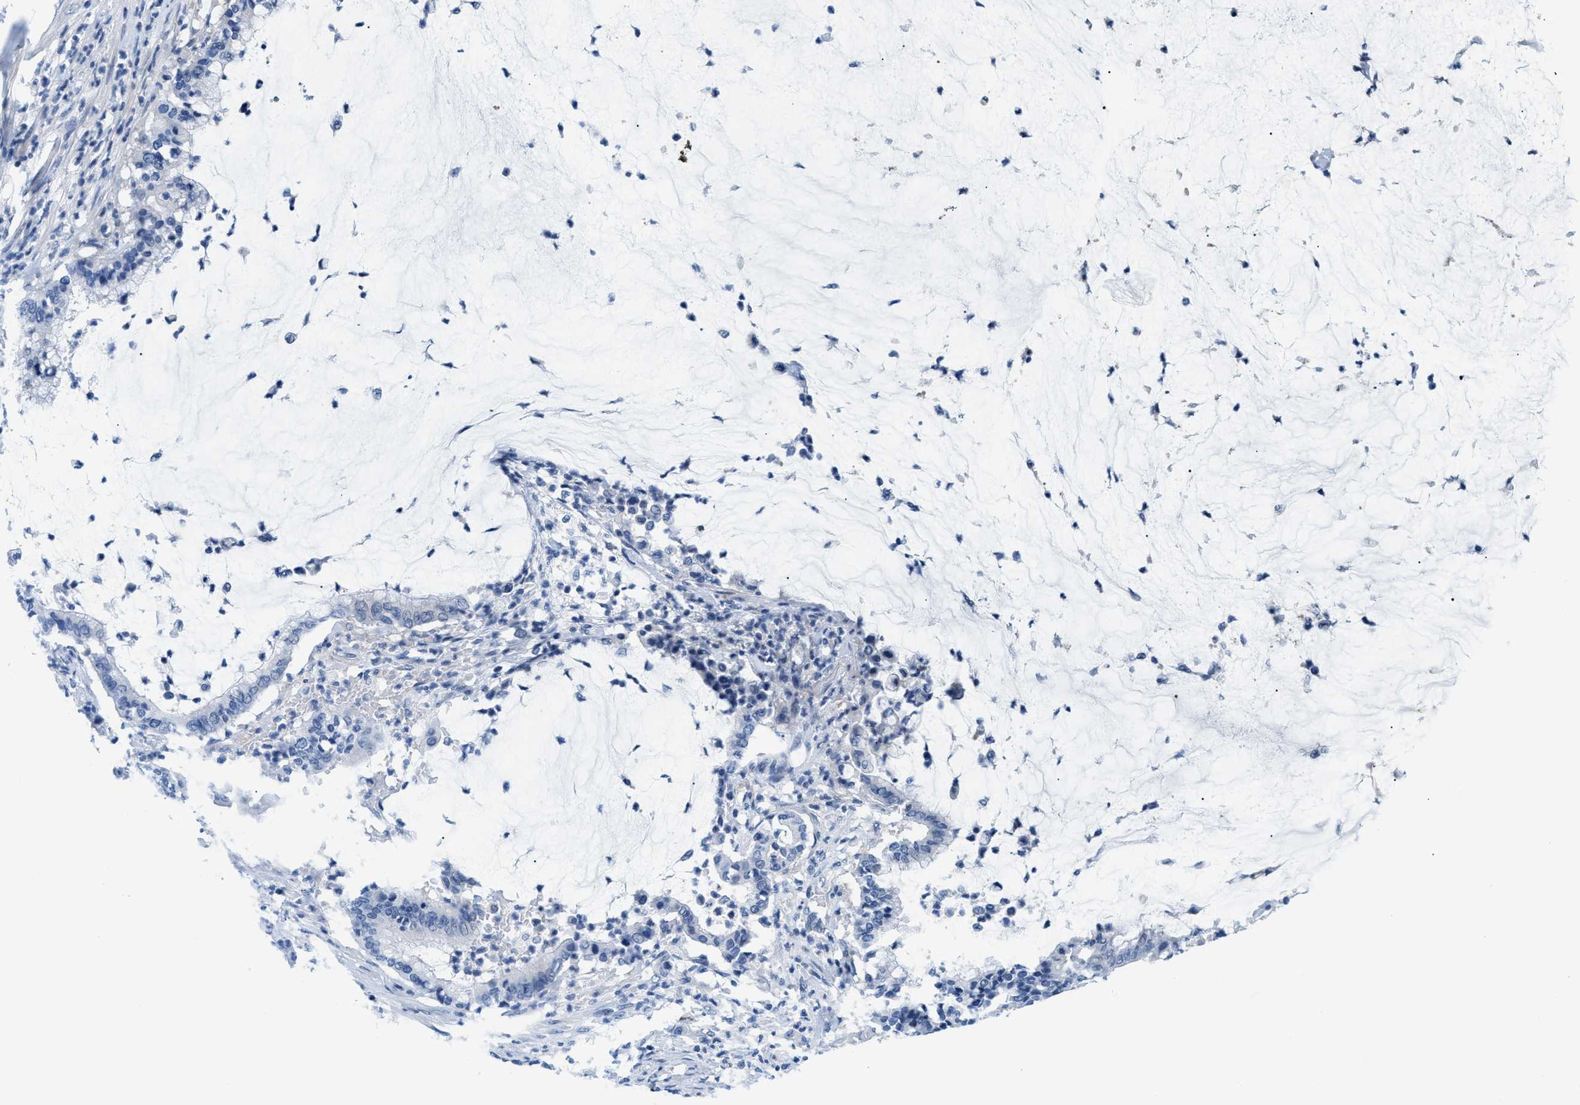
{"staining": {"intensity": "weak", "quantity": "<25%", "location": "nuclear"}, "tissue": "pancreatic cancer", "cell_type": "Tumor cells", "image_type": "cancer", "snomed": [{"axis": "morphology", "description": "Adenocarcinoma, NOS"}, {"axis": "topography", "description": "Pancreas"}], "caption": "The immunohistochemistry photomicrograph has no significant staining in tumor cells of pancreatic cancer (adenocarcinoma) tissue.", "gene": "FDCSP", "patient": {"sex": "male", "age": 41}}